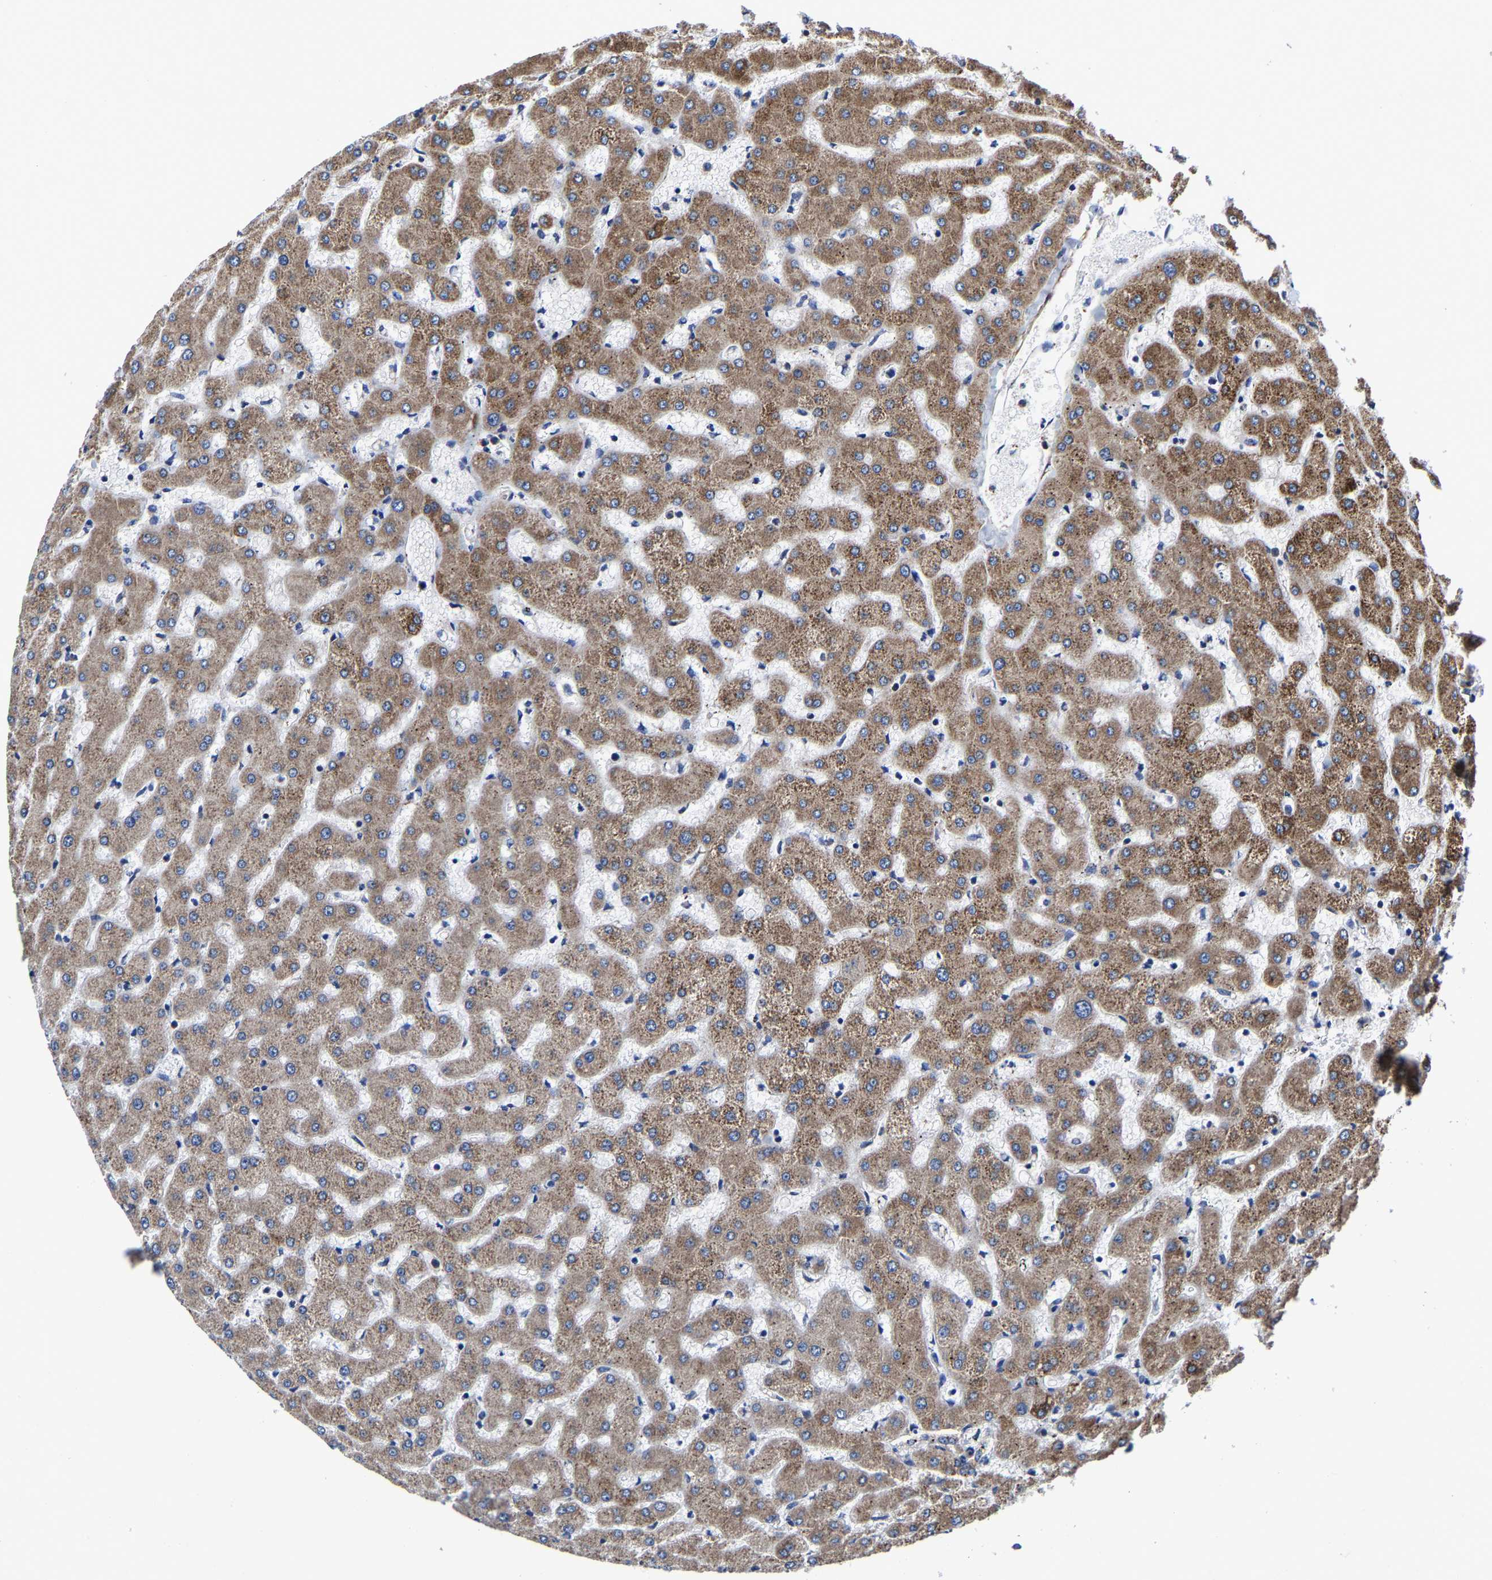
{"staining": {"intensity": "moderate", "quantity": ">75%", "location": "cytoplasmic/membranous"}, "tissue": "liver", "cell_type": "Cholangiocytes", "image_type": "normal", "snomed": [{"axis": "morphology", "description": "Normal tissue, NOS"}, {"axis": "topography", "description": "Liver"}], "caption": "Immunohistochemistry (IHC) micrograph of benign liver: human liver stained using immunohistochemistry demonstrates medium levels of moderate protein expression localized specifically in the cytoplasmic/membranous of cholangiocytes, appearing as a cytoplasmic/membranous brown color.", "gene": "SLC12A2", "patient": {"sex": "female", "age": 63}}